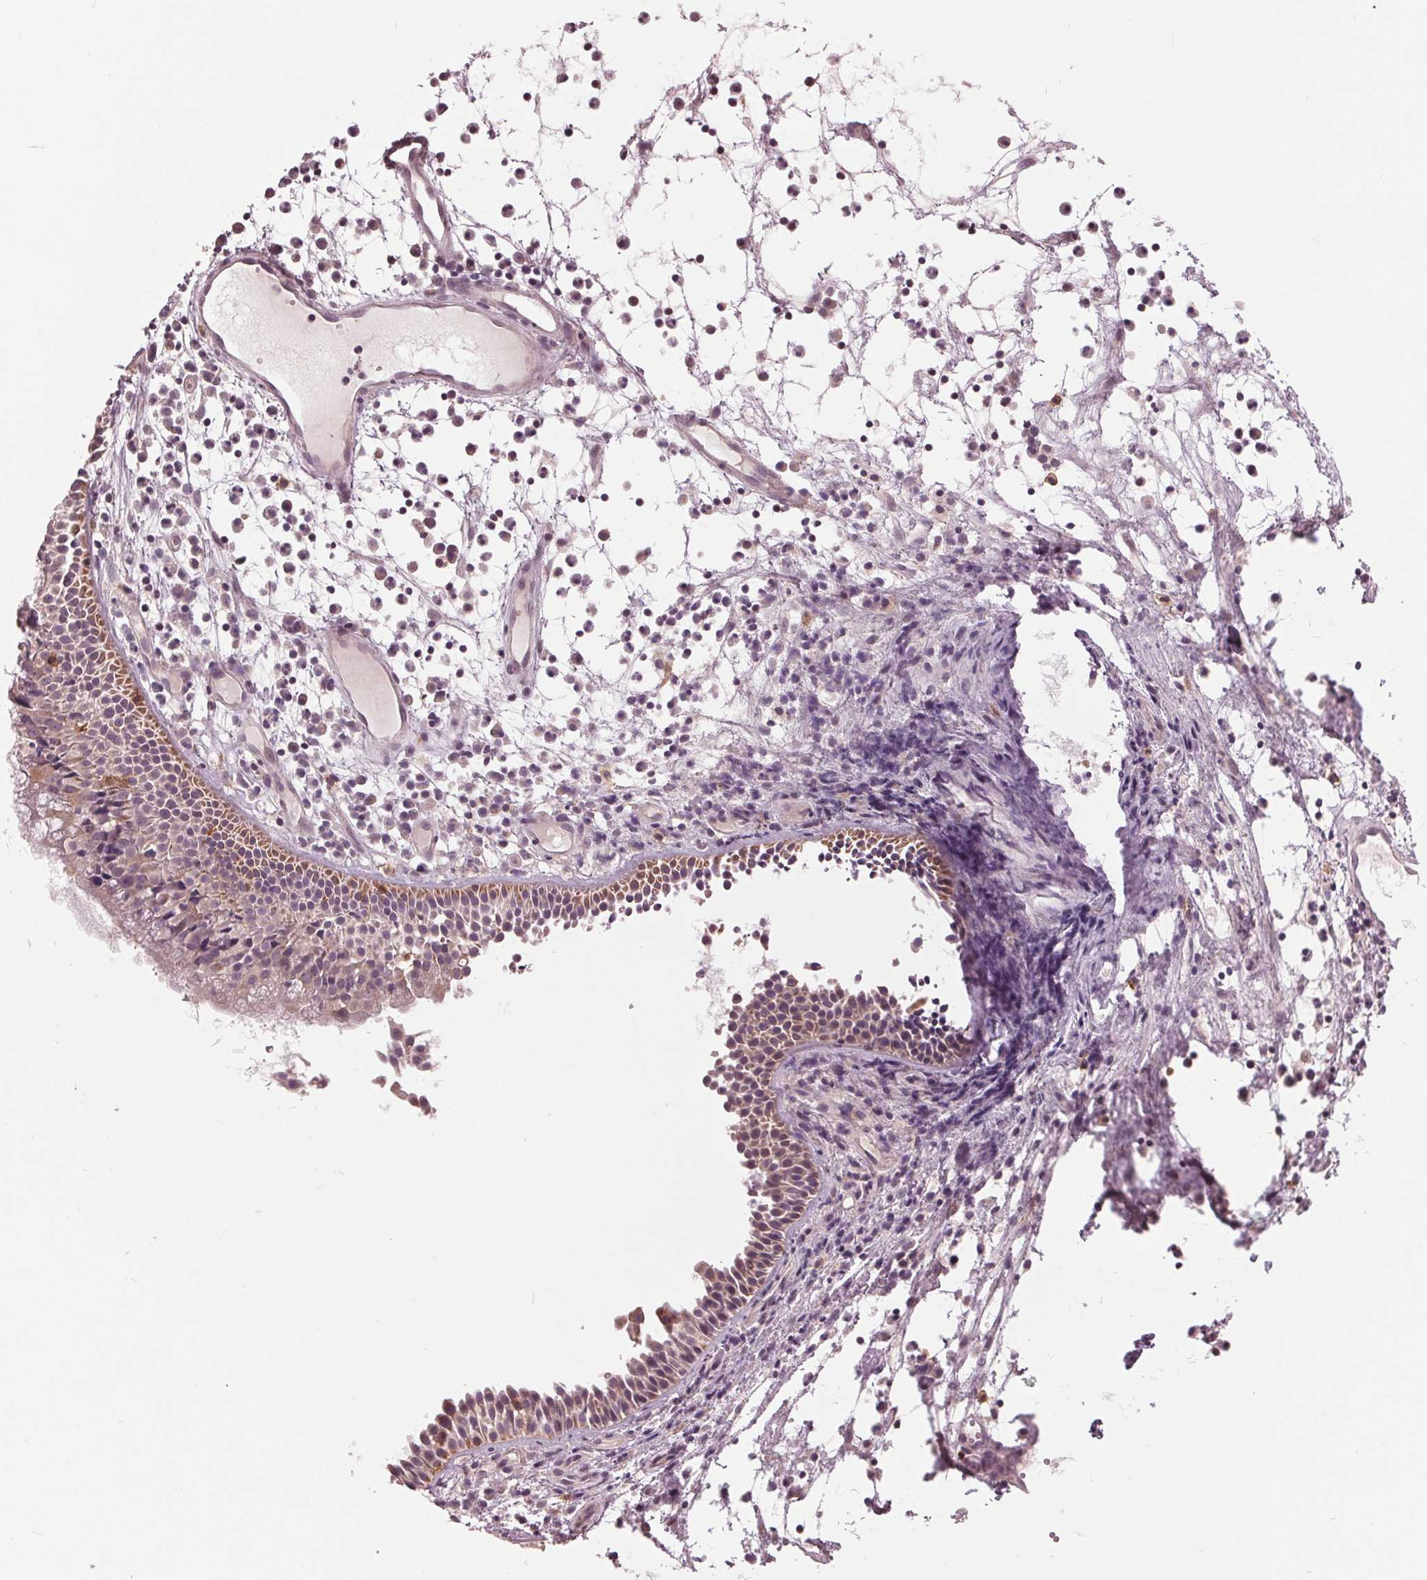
{"staining": {"intensity": "weak", "quantity": "25%-75%", "location": "cytoplasmic/membranous"}, "tissue": "nasopharynx", "cell_type": "Respiratory epithelial cells", "image_type": "normal", "snomed": [{"axis": "morphology", "description": "Normal tissue, NOS"}, {"axis": "topography", "description": "Nasopharynx"}], "caption": "Immunohistochemical staining of normal human nasopharynx exhibits low levels of weak cytoplasmic/membranous staining in approximately 25%-75% of respiratory epithelial cells.", "gene": "SIGLEC6", "patient": {"sex": "male", "age": 31}}